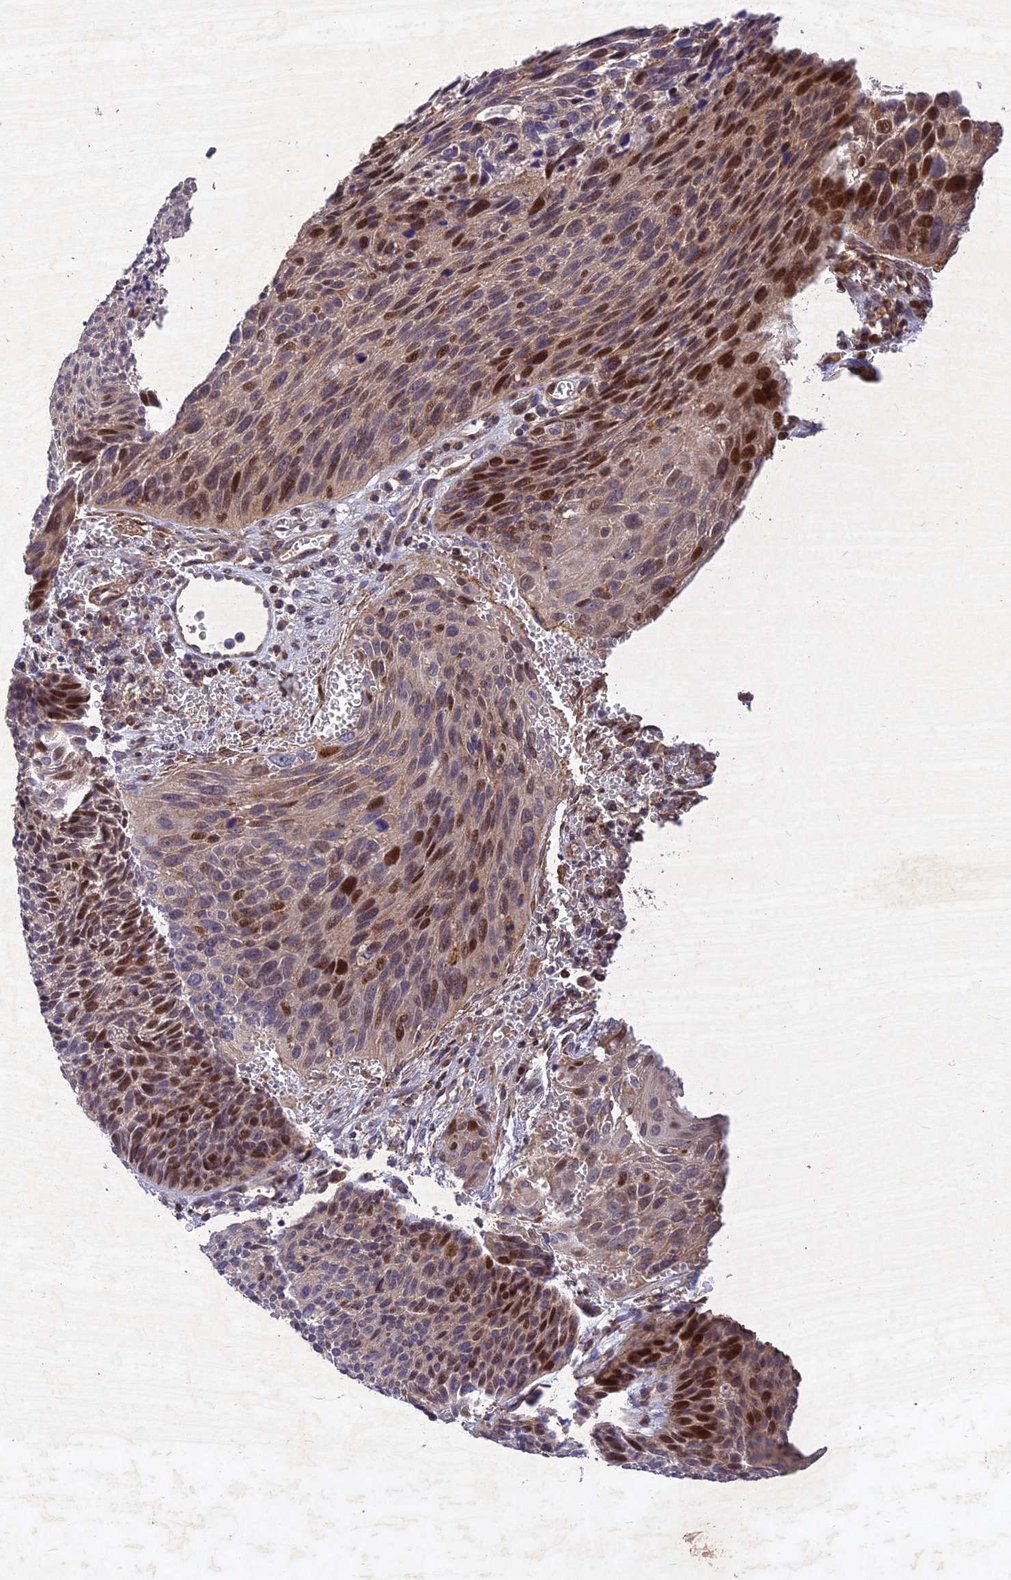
{"staining": {"intensity": "strong", "quantity": "25%-75%", "location": "nuclear"}, "tissue": "cervical cancer", "cell_type": "Tumor cells", "image_type": "cancer", "snomed": [{"axis": "morphology", "description": "Squamous cell carcinoma, NOS"}, {"axis": "topography", "description": "Cervix"}], "caption": "A histopathology image of human cervical cancer stained for a protein displays strong nuclear brown staining in tumor cells.", "gene": "RELCH", "patient": {"sex": "female", "age": 55}}